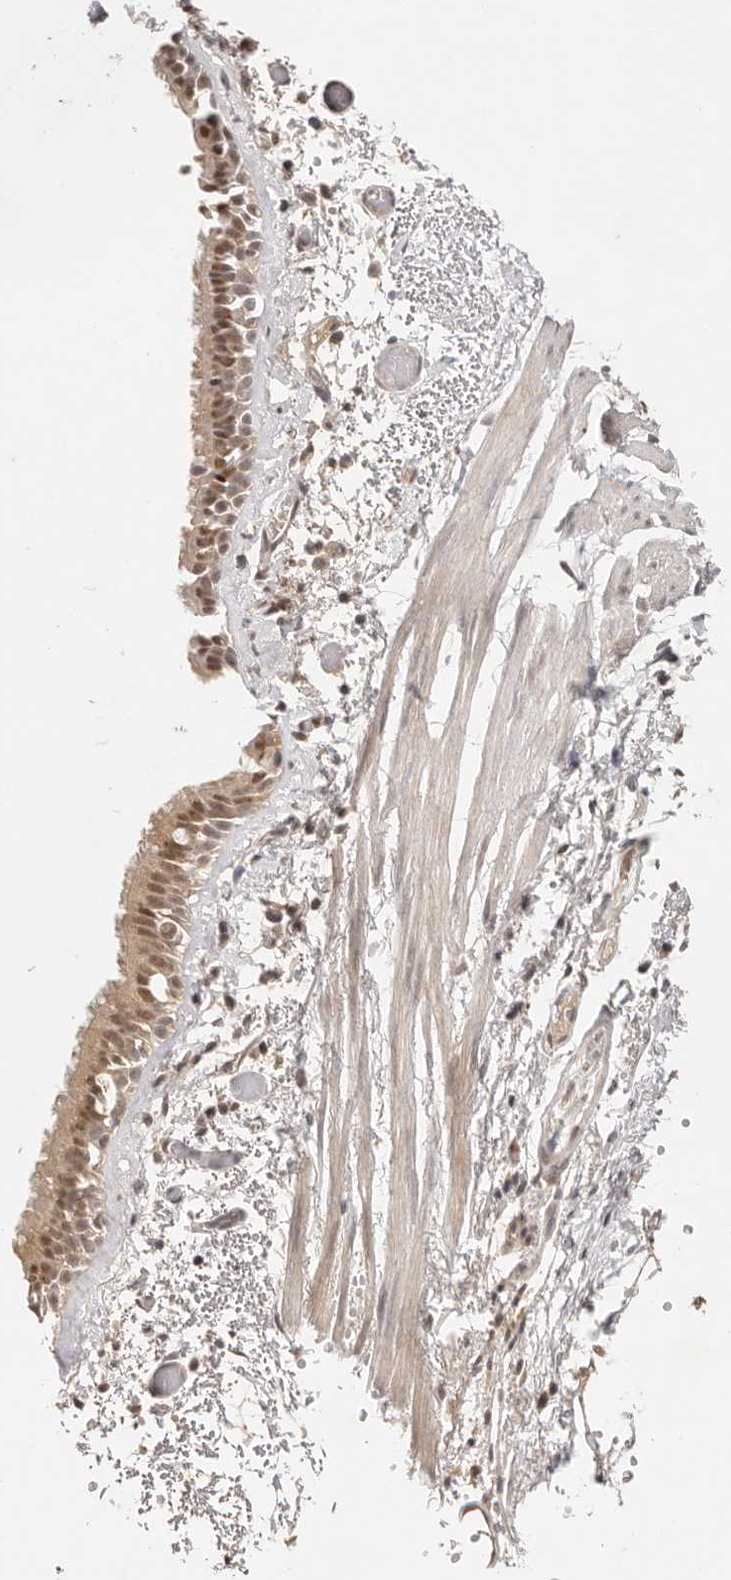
{"staining": {"intensity": "moderate", "quantity": ">75%", "location": "cytoplasmic/membranous,nuclear"}, "tissue": "bronchus", "cell_type": "Respiratory epithelial cells", "image_type": "normal", "snomed": [{"axis": "morphology", "description": "Normal tissue, NOS"}, {"axis": "topography", "description": "Bronchus"}, {"axis": "topography", "description": "Lung"}], "caption": "The immunohistochemical stain shows moderate cytoplasmic/membranous,nuclear positivity in respiratory epithelial cells of unremarkable bronchus. The protein is stained brown, and the nuclei are stained in blue (DAB IHC with brightfield microscopy, high magnification).", "gene": "PSMA5", "patient": {"sex": "male", "age": 56}}